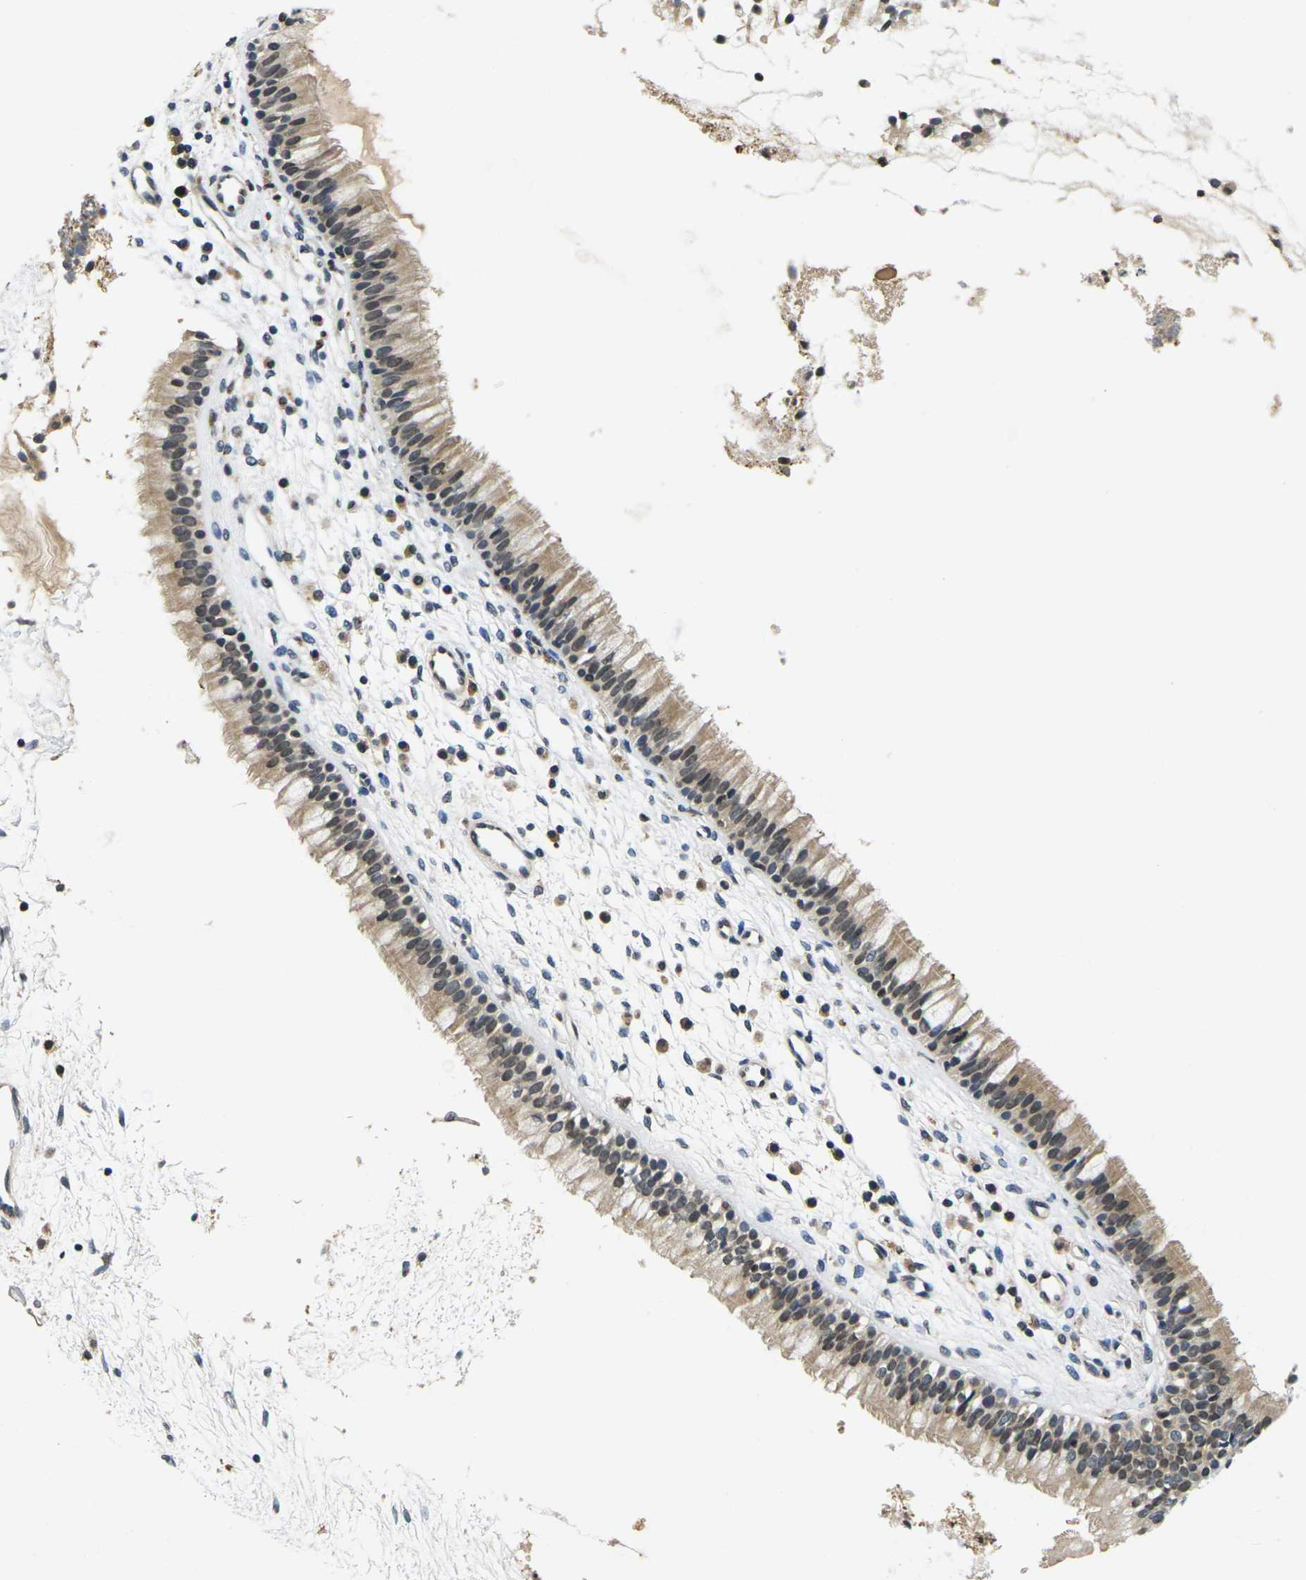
{"staining": {"intensity": "weak", "quantity": "25%-75%", "location": "cytoplasmic/membranous"}, "tissue": "nasopharynx", "cell_type": "Respiratory epithelial cells", "image_type": "normal", "snomed": [{"axis": "morphology", "description": "Normal tissue, NOS"}, {"axis": "topography", "description": "Nasopharynx"}], "caption": "IHC image of normal human nasopharynx stained for a protein (brown), which exhibits low levels of weak cytoplasmic/membranous positivity in approximately 25%-75% of respiratory epithelial cells.", "gene": "C1QC", "patient": {"sex": "male", "age": 21}}